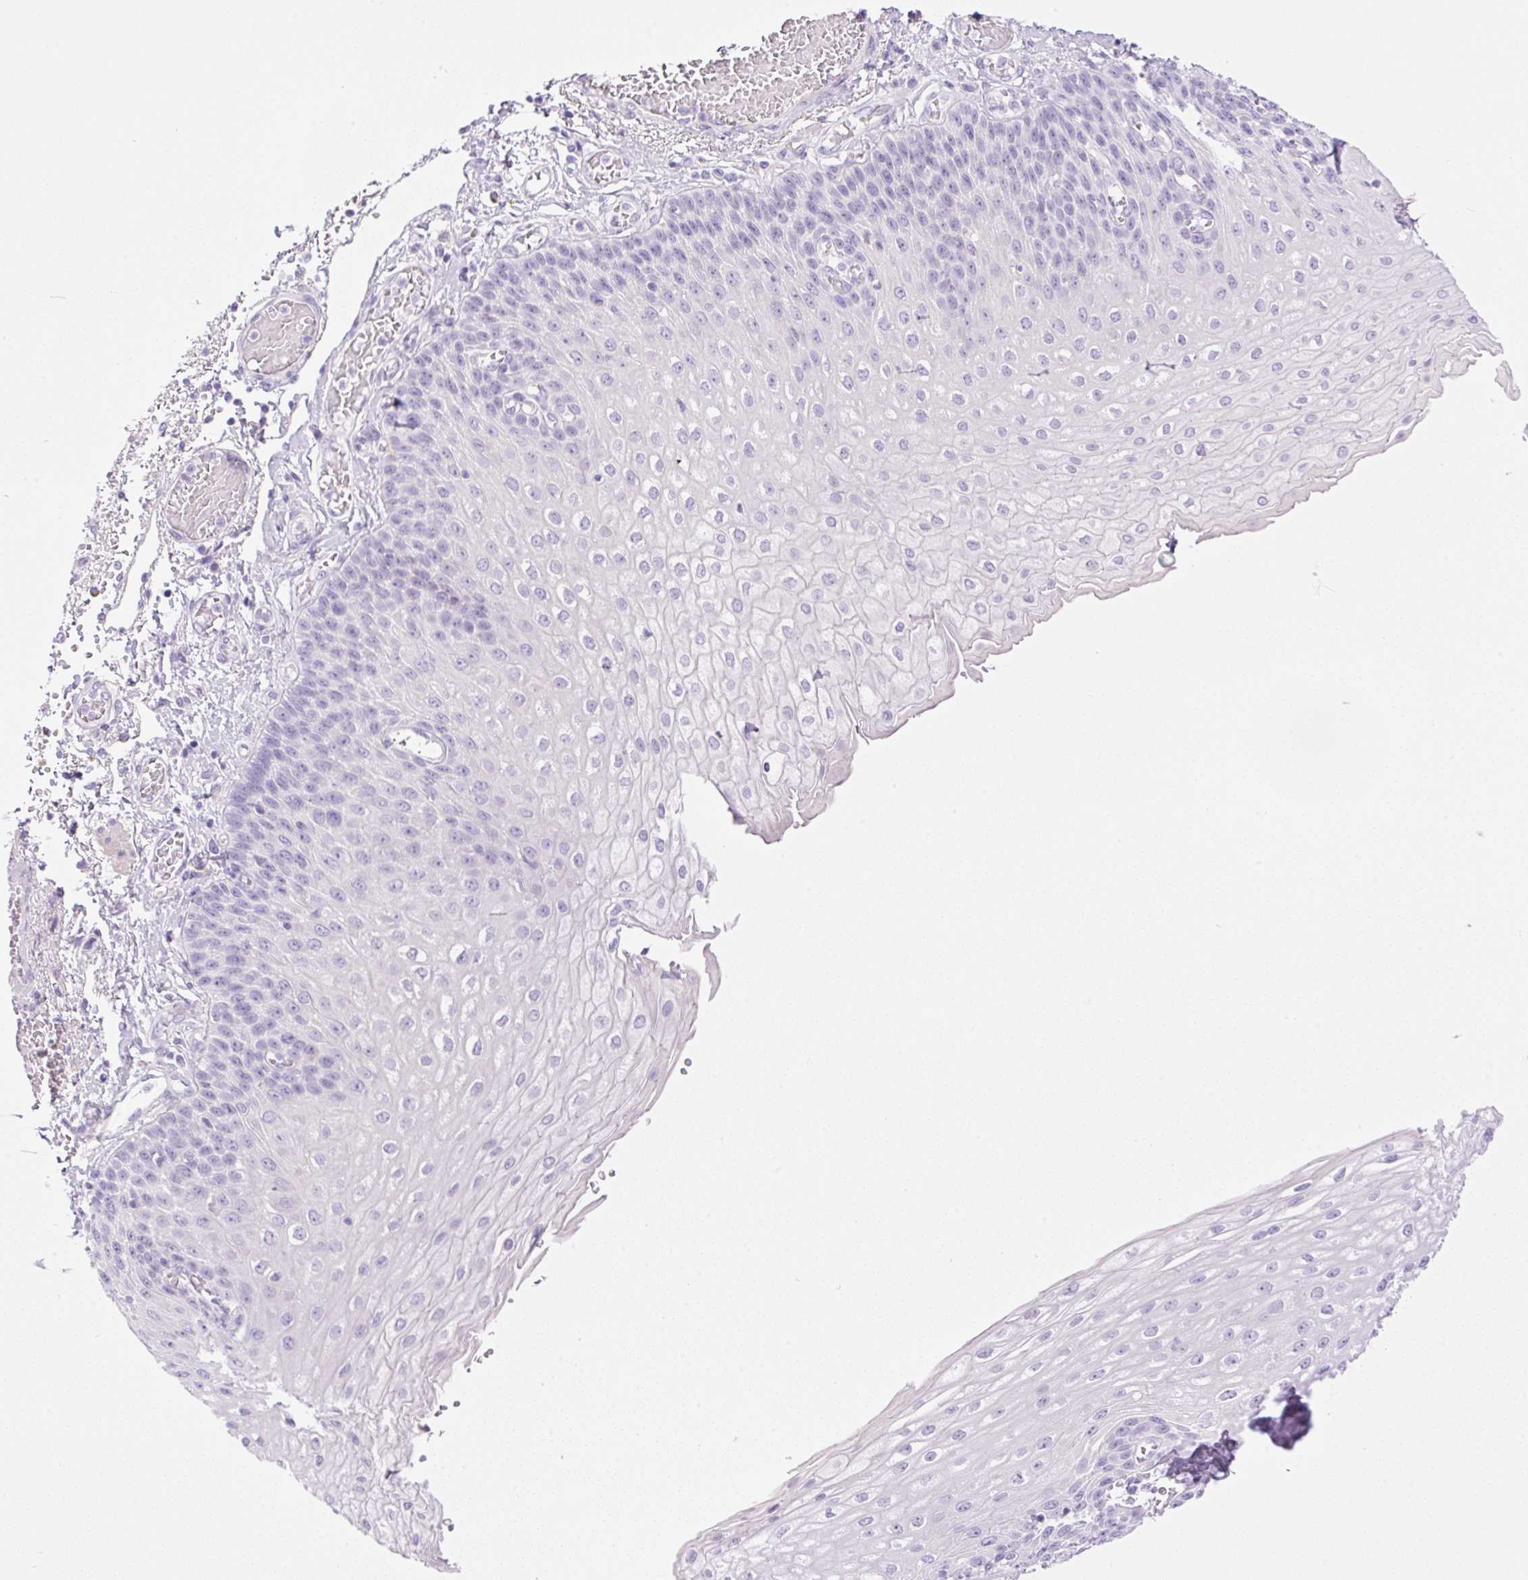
{"staining": {"intensity": "negative", "quantity": "none", "location": "none"}, "tissue": "esophagus", "cell_type": "Squamous epithelial cells", "image_type": "normal", "snomed": [{"axis": "morphology", "description": "Normal tissue, NOS"}, {"axis": "morphology", "description": "Adenocarcinoma, NOS"}, {"axis": "topography", "description": "Esophagus"}], "caption": "A high-resolution image shows IHC staining of normal esophagus, which displays no significant staining in squamous epithelial cells. (DAB IHC visualized using brightfield microscopy, high magnification).", "gene": "PALM3", "patient": {"sex": "male", "age": 81}}